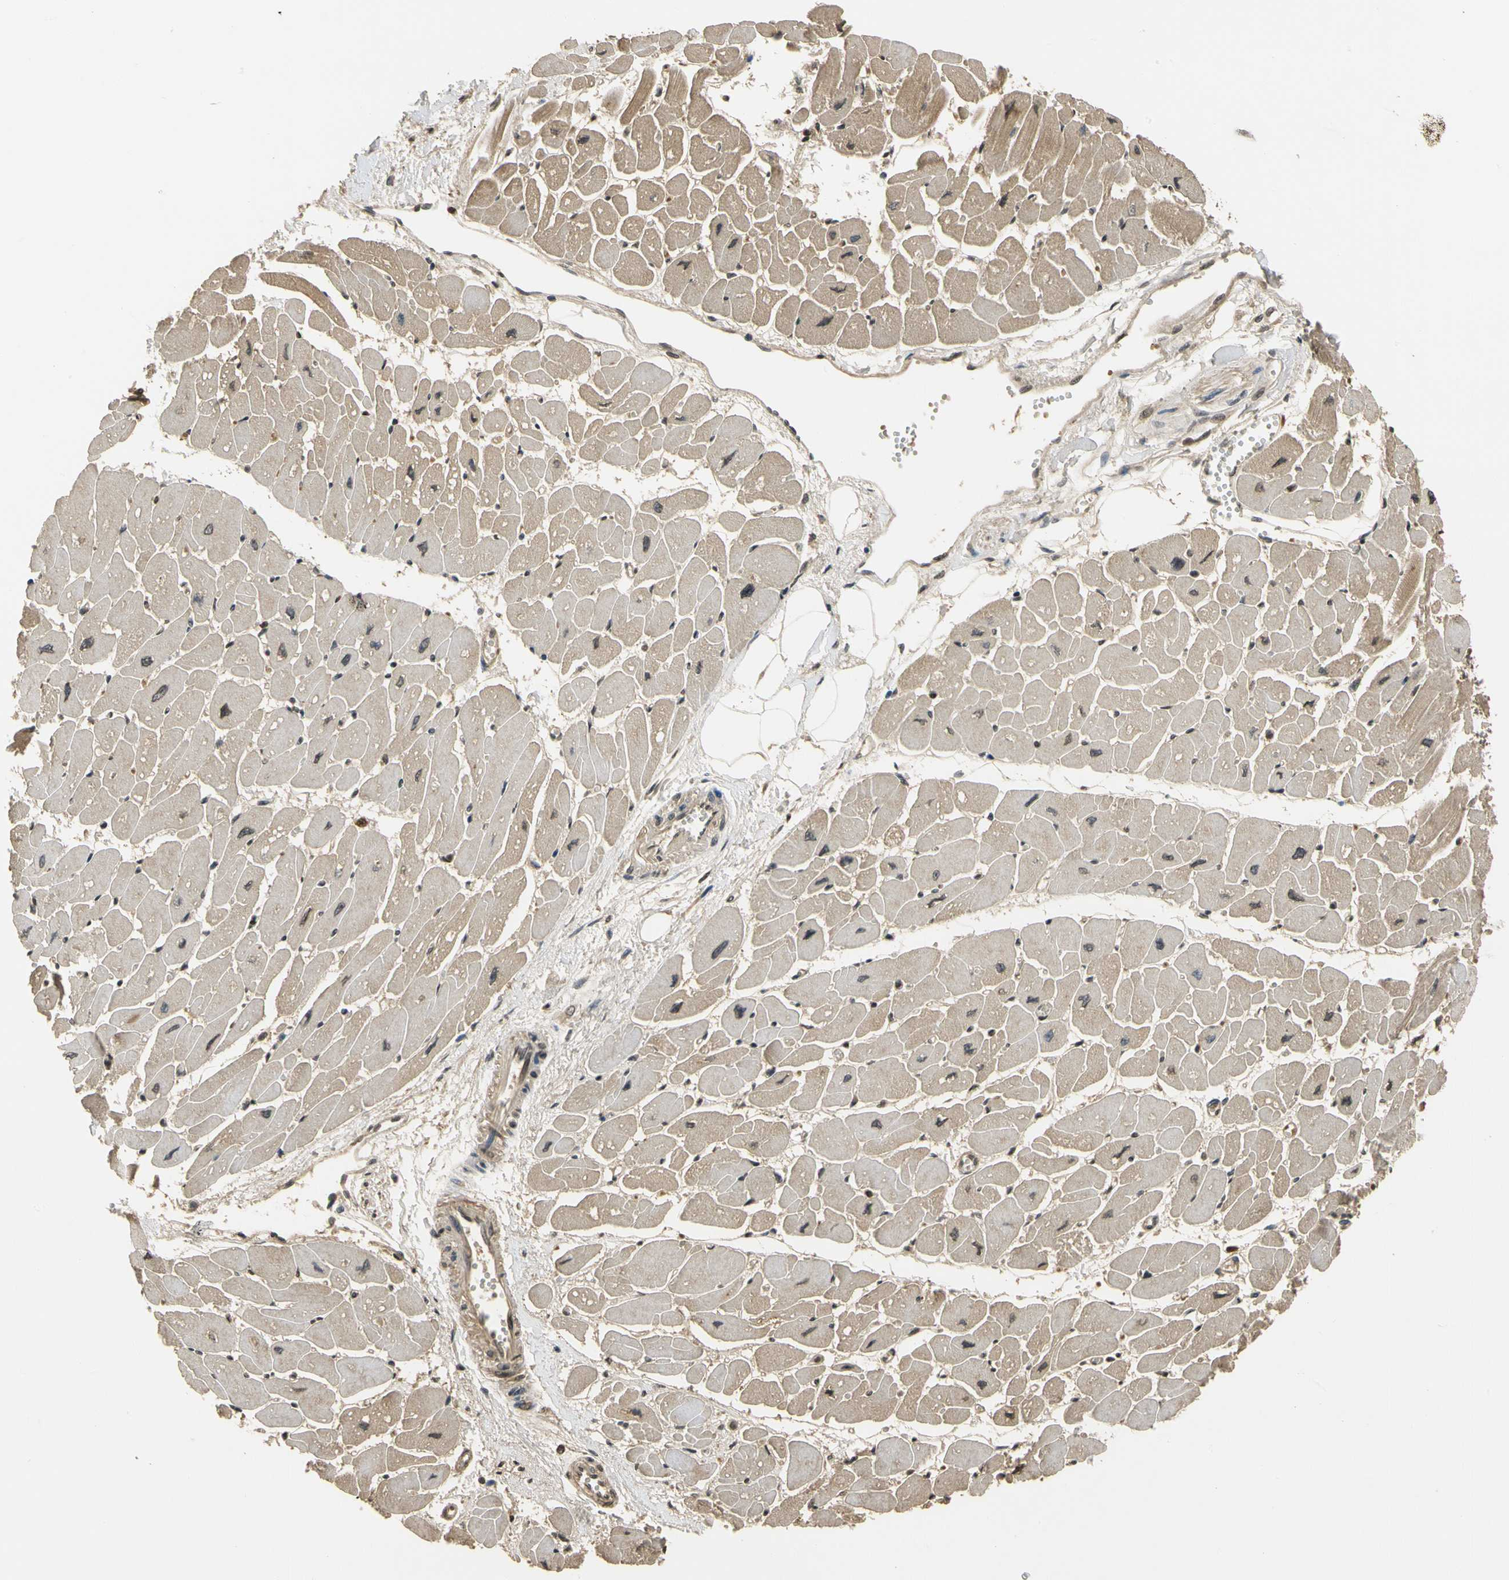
{"staining": {"intensity": "moderate", "quantity": ">75%", "location": "cytoplasmic/membranous,nuclear"}, "tissue": "heart muscle", "cell_type": "Cardiomyocytes", "image_type": "normal", "snomed": [{"axis": "morphology", "description": "Normal tissue, NOS"}, {"axis": "topography", "description": "Heart"}], "caption": "Immunohistochemical staining of normal human heart muscle exhibits medium levels of moderate cytoplasmic/membranous,nuclear positivity in about >75% of cardiomyocytes.", "gene": "SOD1", "patient": {"sex": "female", "age": 54}}